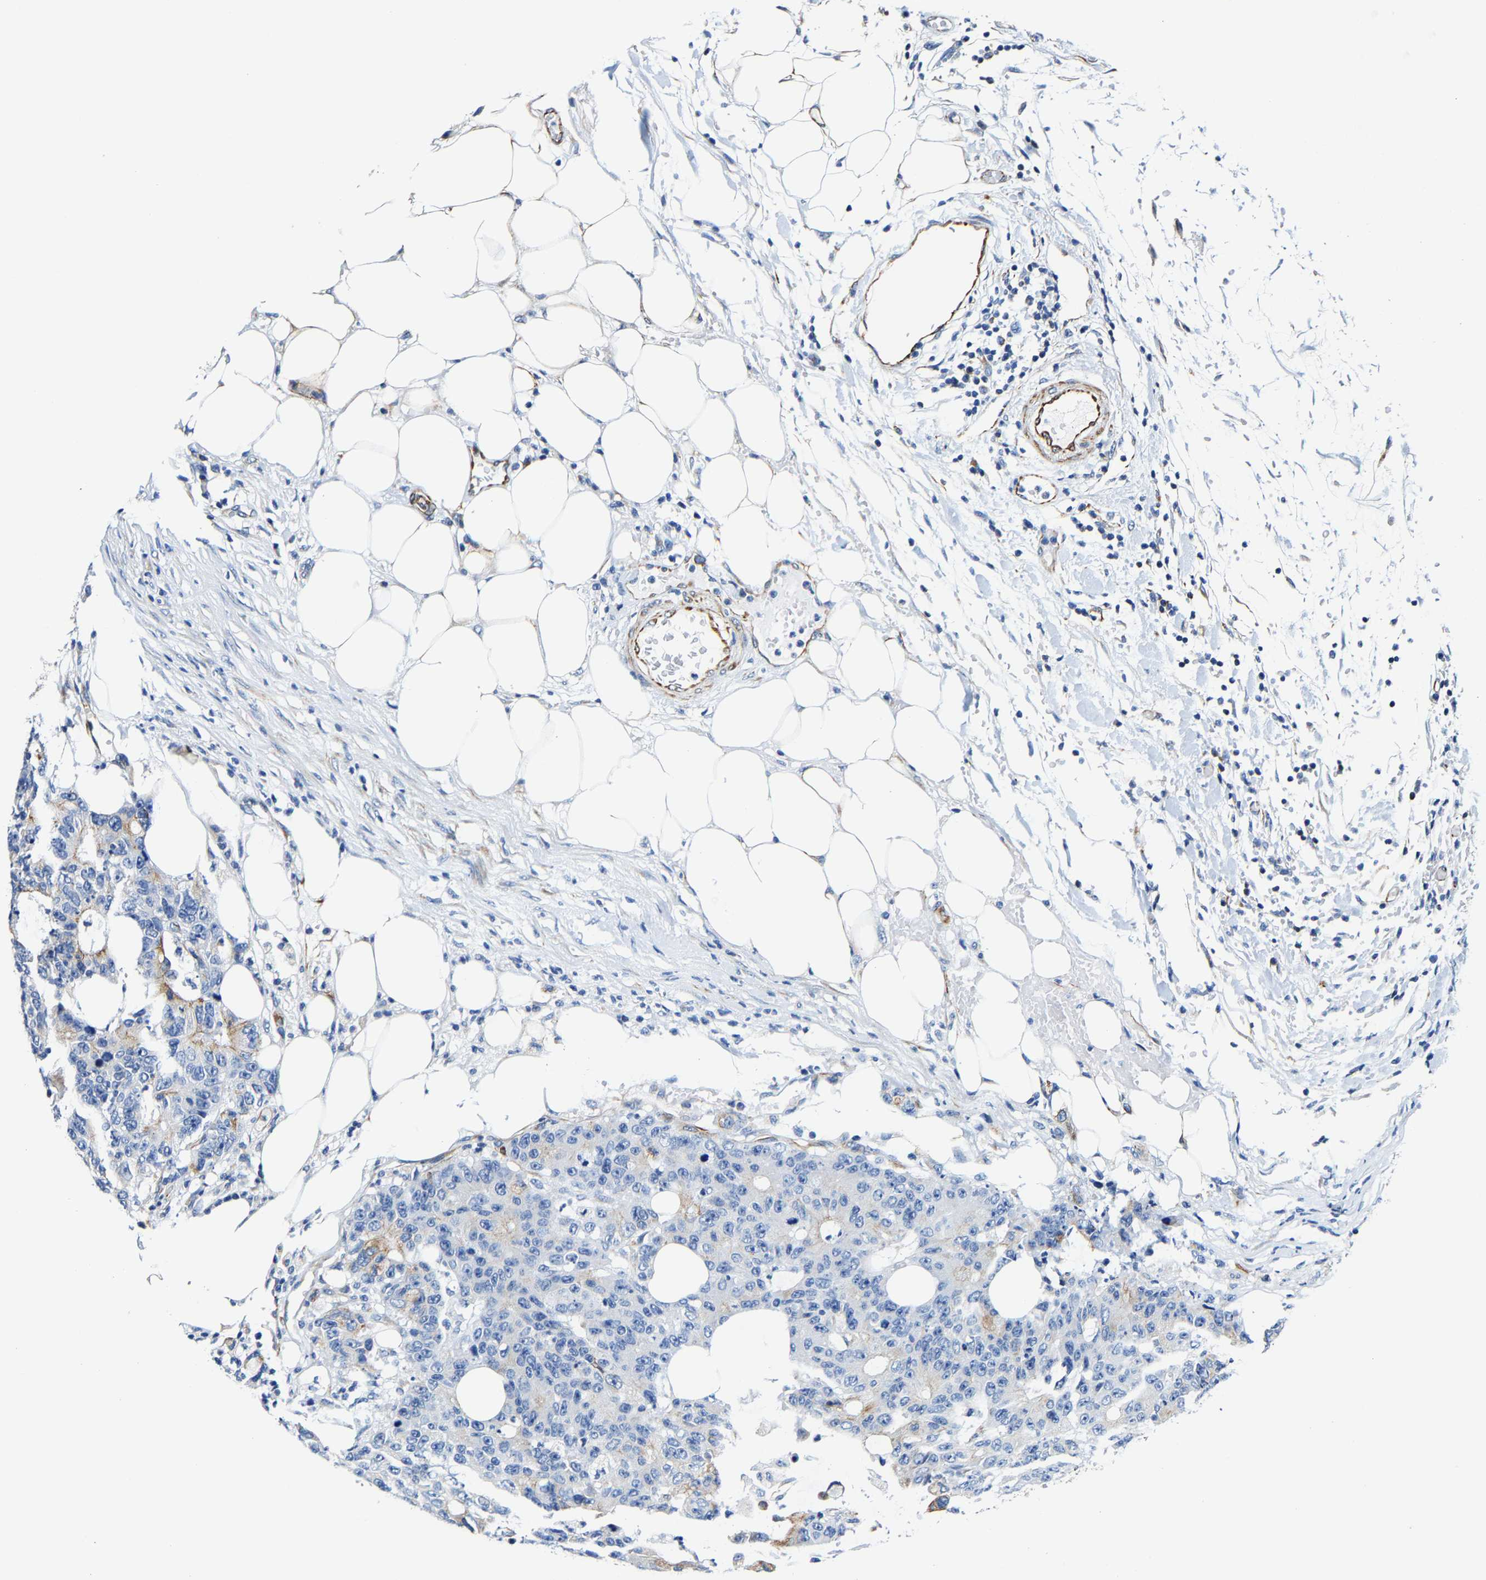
{"staining": {"intensity": "negative", "quantity": "none", "location": "none"}, "tissue": "colorectal cancer", "cell_type": "Tumor cells", "image_type": "cancer", "snomed": [{"axis": "morphology", "description": "Adenocarcinoma, NOS"}, {"axis": "topography", "description": "Colon"}], "caption": "Colorectal cancer (adenocarcinoma) stained for a protein using immunohistochemistry reveals no staining tumor cells.", "gene": "MMEL1", "patient": {"sex": "female", "age": 86}}